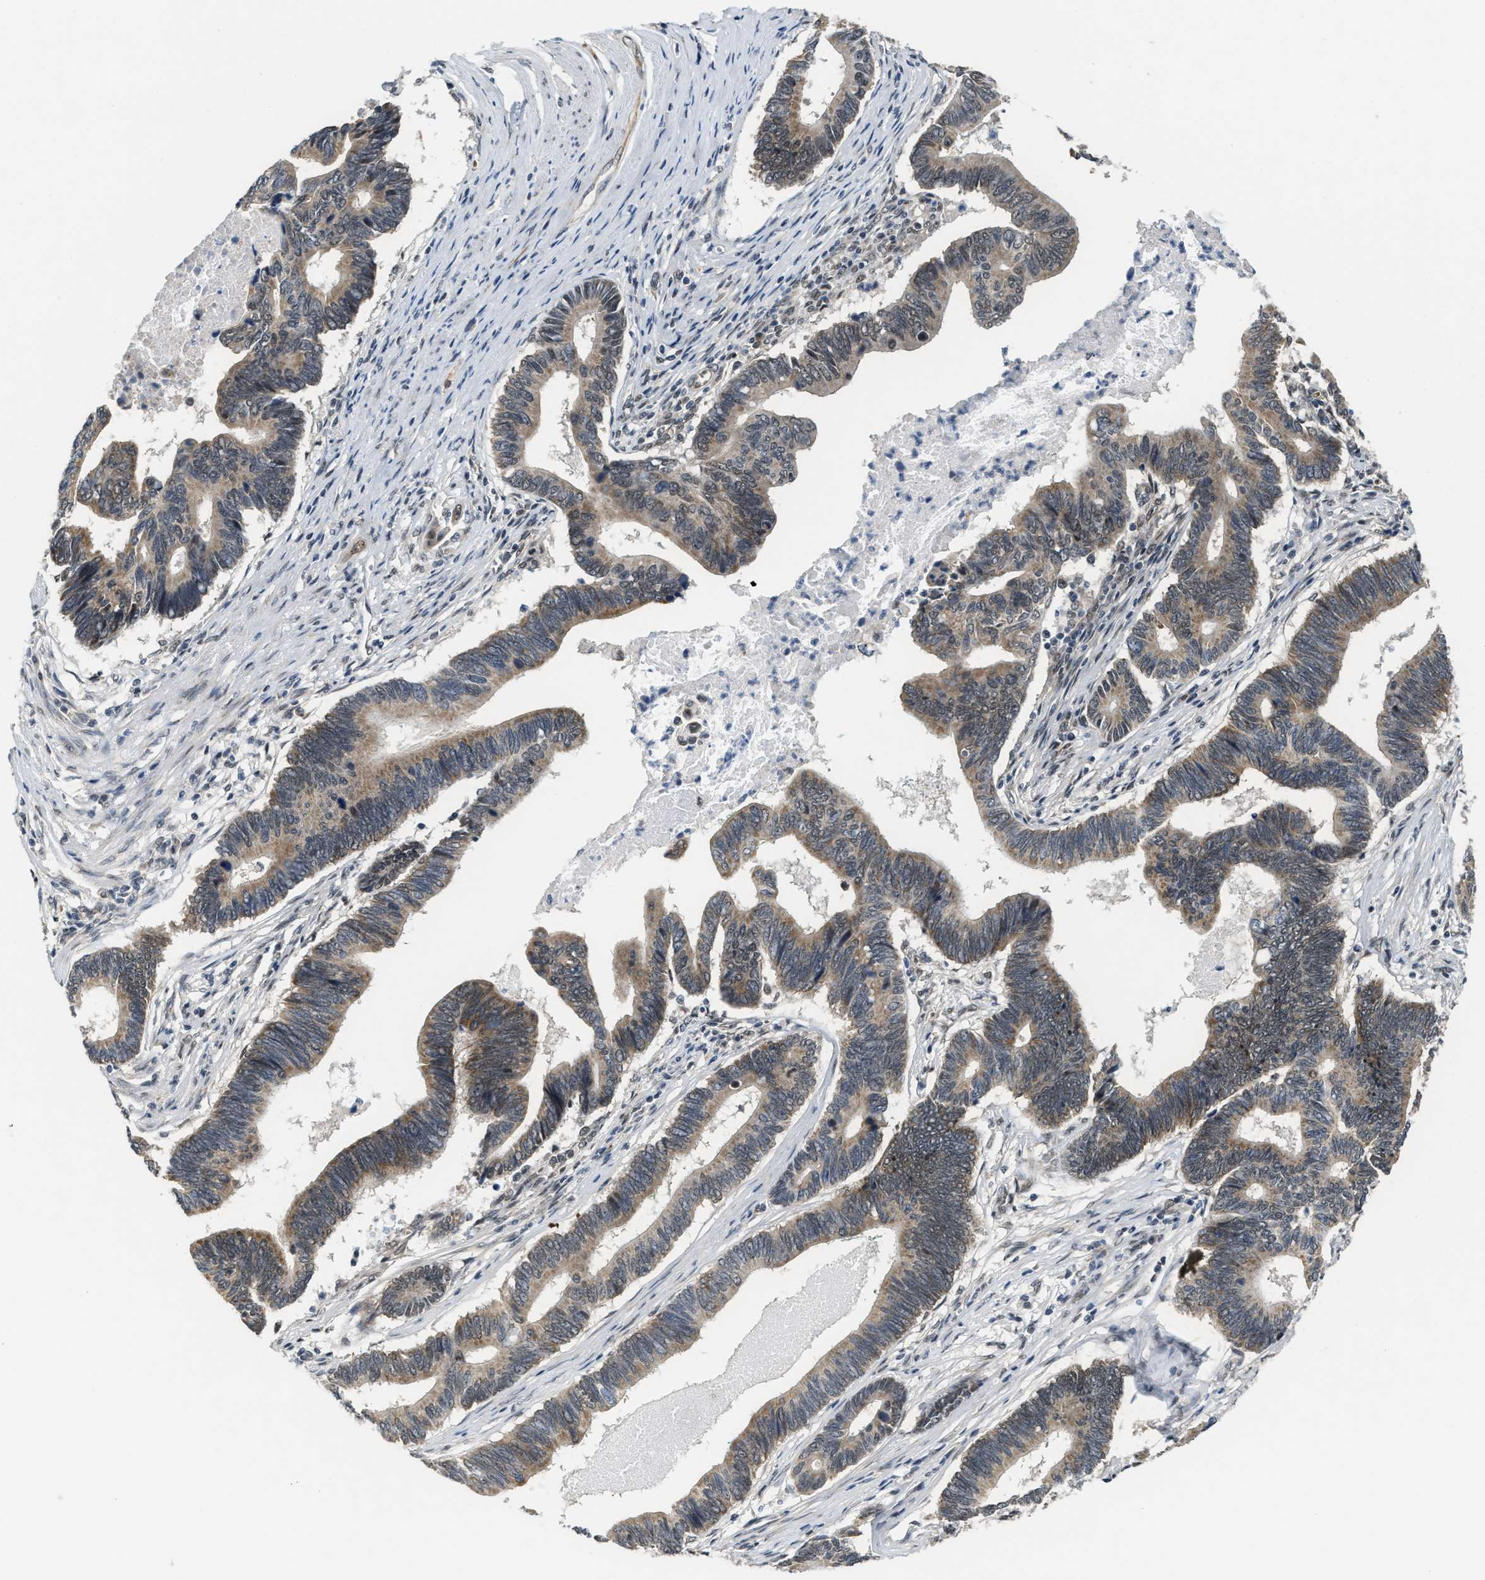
{"staining": {"intensity": "weak", "quantity": ">75%", "location": "cytoplasmic/membranous"}, "tissue": "pancreatic cancer", "cell_type": "Tumor cells", "image_type": "cancer", "snomed": [{"axis": "morphology", "description": "Adenocarcinoma, NOS"}, {"axis": "topography", "description": "Pancreas"}], "caption": "There is low levels of weak cytoplasmic/membranous expression in tumor cells of pancreatic adenocarcinoma, as demonstrated by immunohistochemical staining (brown color).", "gene": "KIF24", "patient": {"sex": "female", "age": 70}}